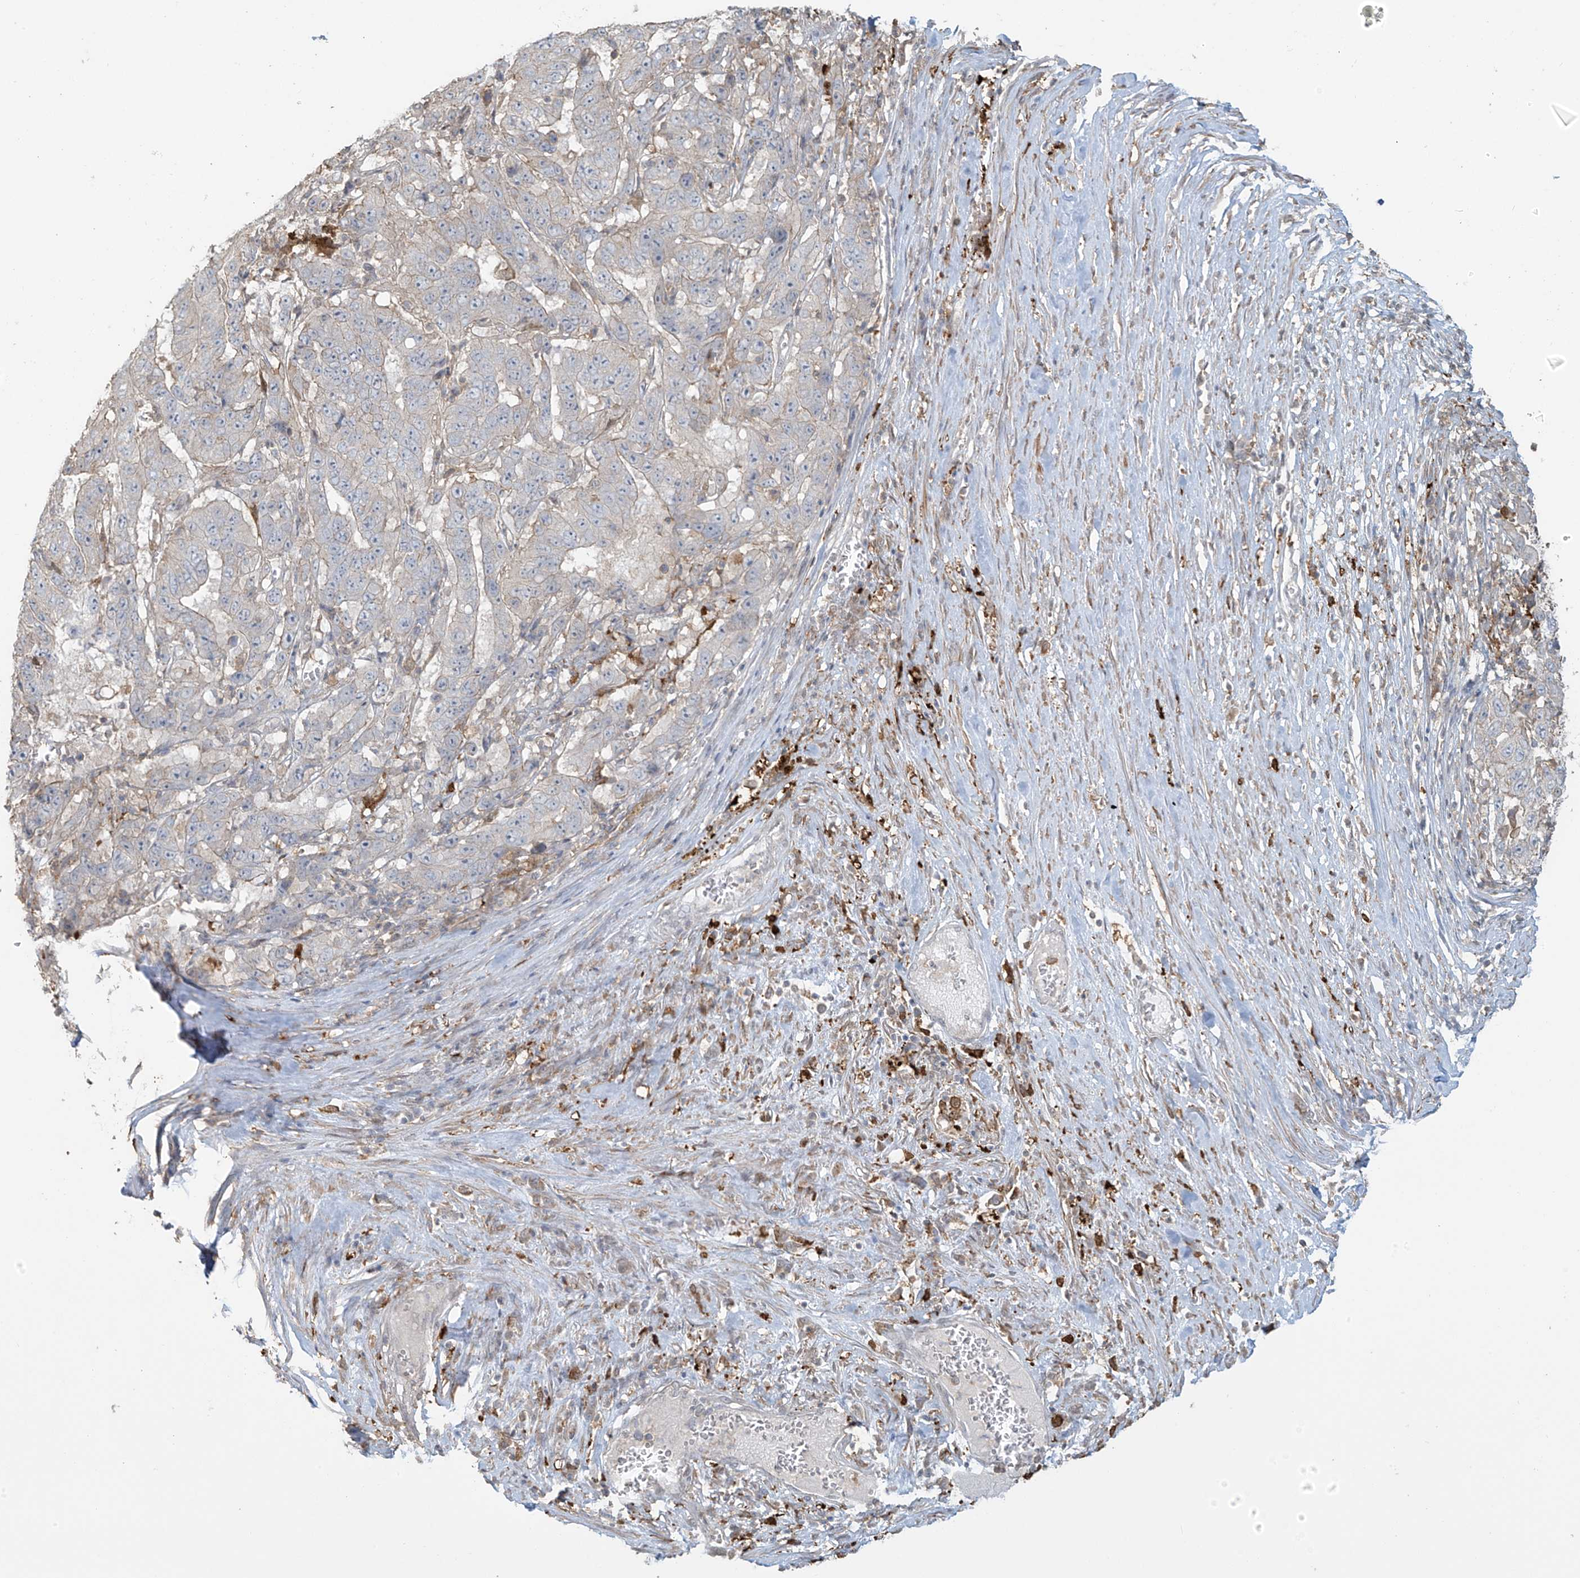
{"staining": {"intensity": "negative", "quantity": "none", "location": "none"}, "tissue": "pancreatic cancer", "cell_type": "Tumor cells", "image_type": "cancer", "snomed": [{"axis": "morphology", "description": "Adenocarcinoma, NOS"}, {"axis": "topography", "description": "Pancreas"}], "caption": "This micrograph is of pancreatic cancer (adenocarcinoma) stained with immunohistochemistry (IHC) to label a protein in brown with the nuclei are counter-stained blue. There is no positivity in tumor cells. The staining was performed using DAB (3,3'-diaminobenzidine) to visualize the protein expression in brown, while the nuclei were stained in blue with hematoxylin (Magnification: 20x).", "gene": "TAGAP", "patient": {"sex": "male", "age": 63}}